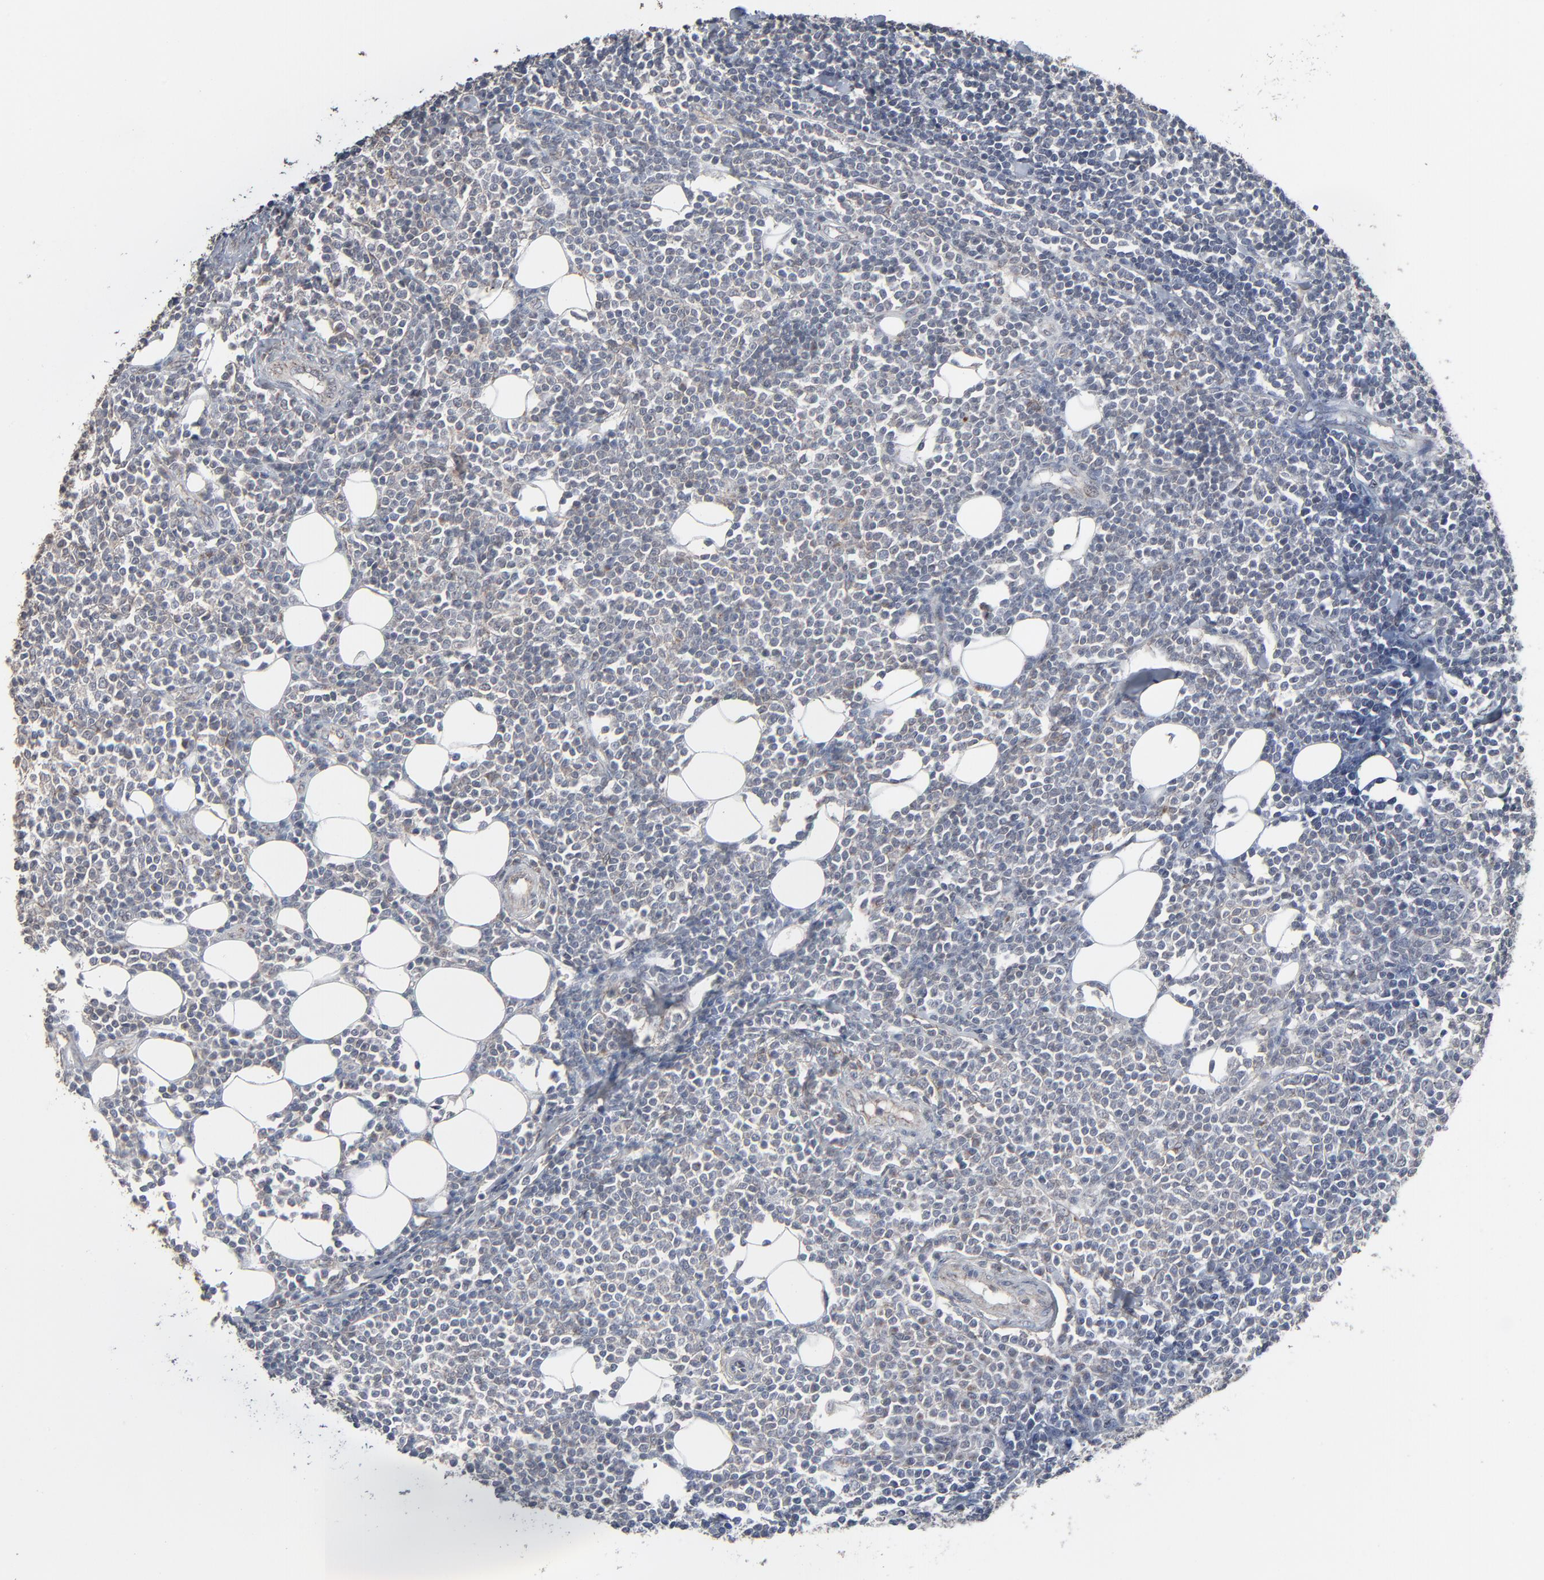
{"staining": {"intensity": "negative", "quantity": "none", "location": "none"}, "tissue": "lymphoma", "cell_type": "Tumor cells", "image_type": "cancer", "snomed": [{"axis": "morphology", "description": "Malignant lymphoma, non-Hodgkin's type, Low grade"}, {"axis": "topography", "description": "Soft tissue"}], "caption": "This is an immunohistochemistry image of lymphoma. There is no expression in tumor cells.", "gene": "JAM3", "patient": {"sex": "male", "age": 92}}